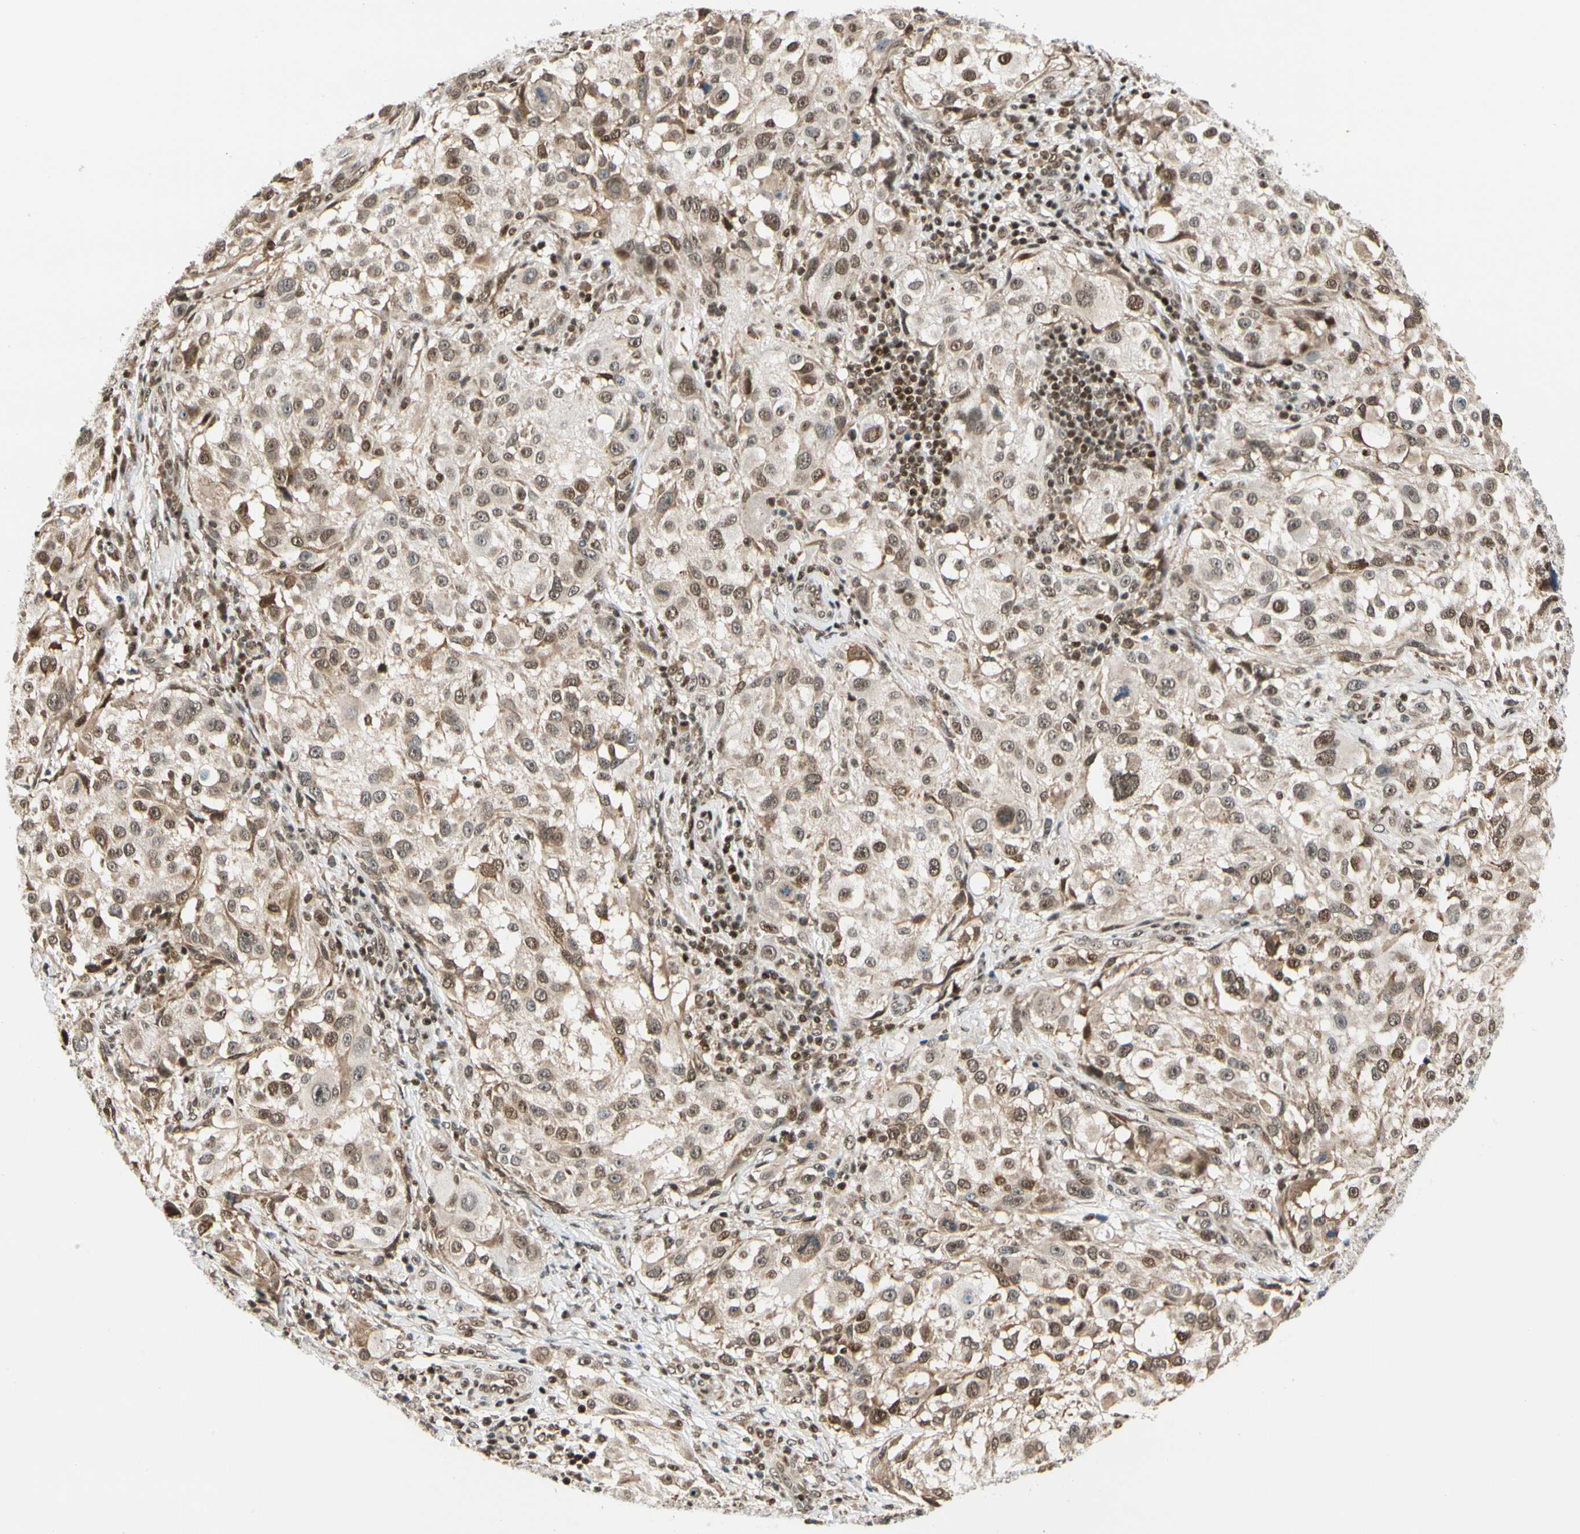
{"staining": {"intensity": "moderate", "quantity": ">75%", "location": "cytoplasmic/membranous,nuclear"}, "tissue": "melanoma", "cell_type": "Tumor cells", "image_type": "cancer", "snomed": [{"axis": "morphology", "description": "Necrosis, NOS"}, {"axis": "morphology", "description": "Malignant melanoma, NOS"}, {"axis": "topography", "description": "Skin"}], "caption": "Malignant melanoma was stained to show a protein in brown. There is medium levels of moderate cytoplasmic/membranous and nuclear positivity in about >75% of tumor cells.", "gene": "DAXX", "patient": {"sex": "female", "age": 87}}